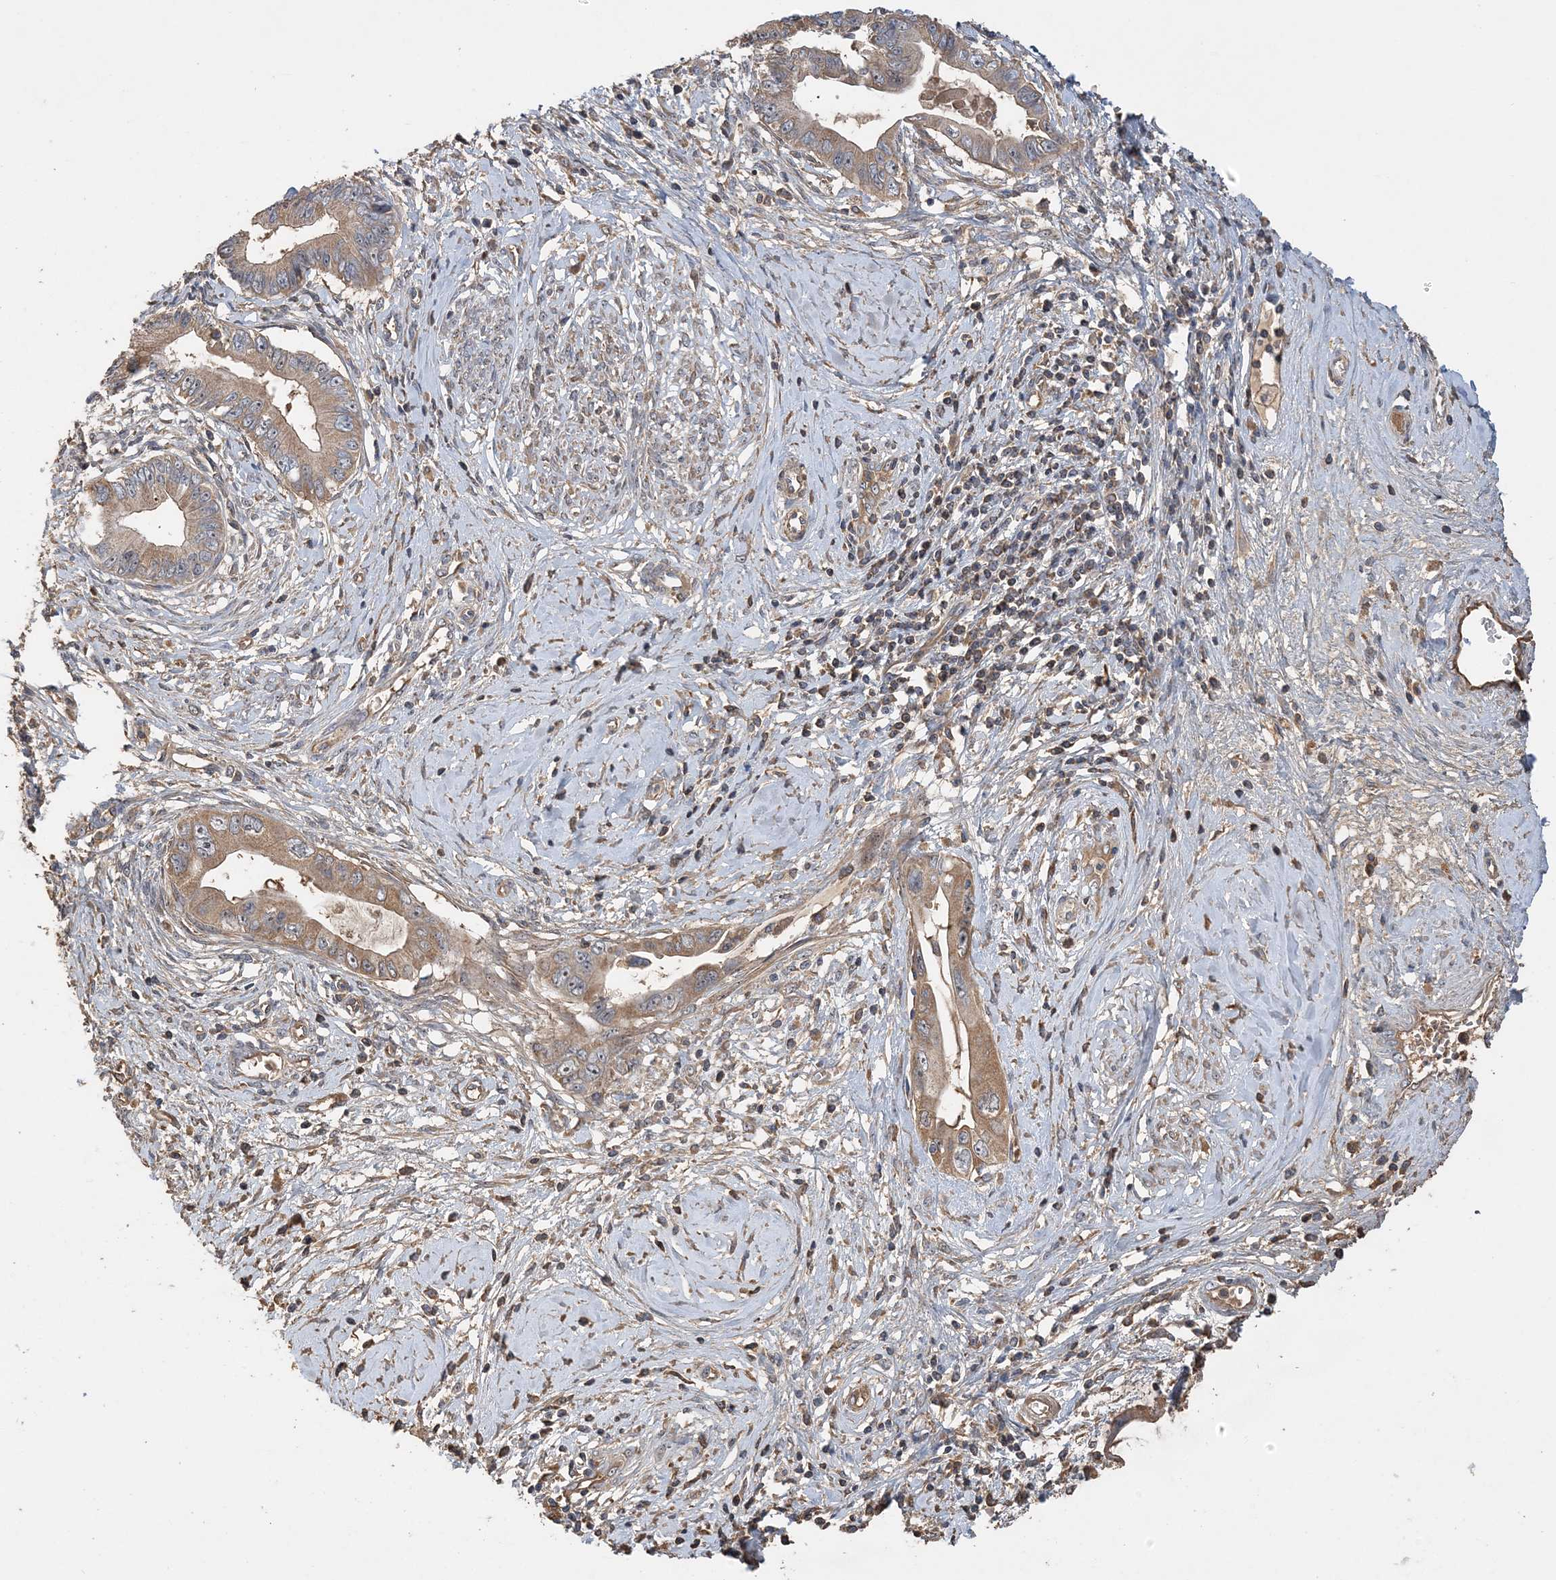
{"staining": {"intensity": "moderate", "quantity": ">75%", "location": "cytoplasmic/membranous"}, "tissue": "cervical cancer", "cell_type": "Tumor cells", "image_type": "cancer", "snomed": [{"axis": "morphology", "description": "Adenocarcinoma, NOS"}, {"axis": "topography", "description": "Cervix"}], "caption": "Immunohistochemical staining of cervical adenocarcinoma shows moderate cytoplasmic/membranous protein staining in about >75% of tumor cells.", "gene": "GRINA", "patient": {"sex": "female", "age": 44}}